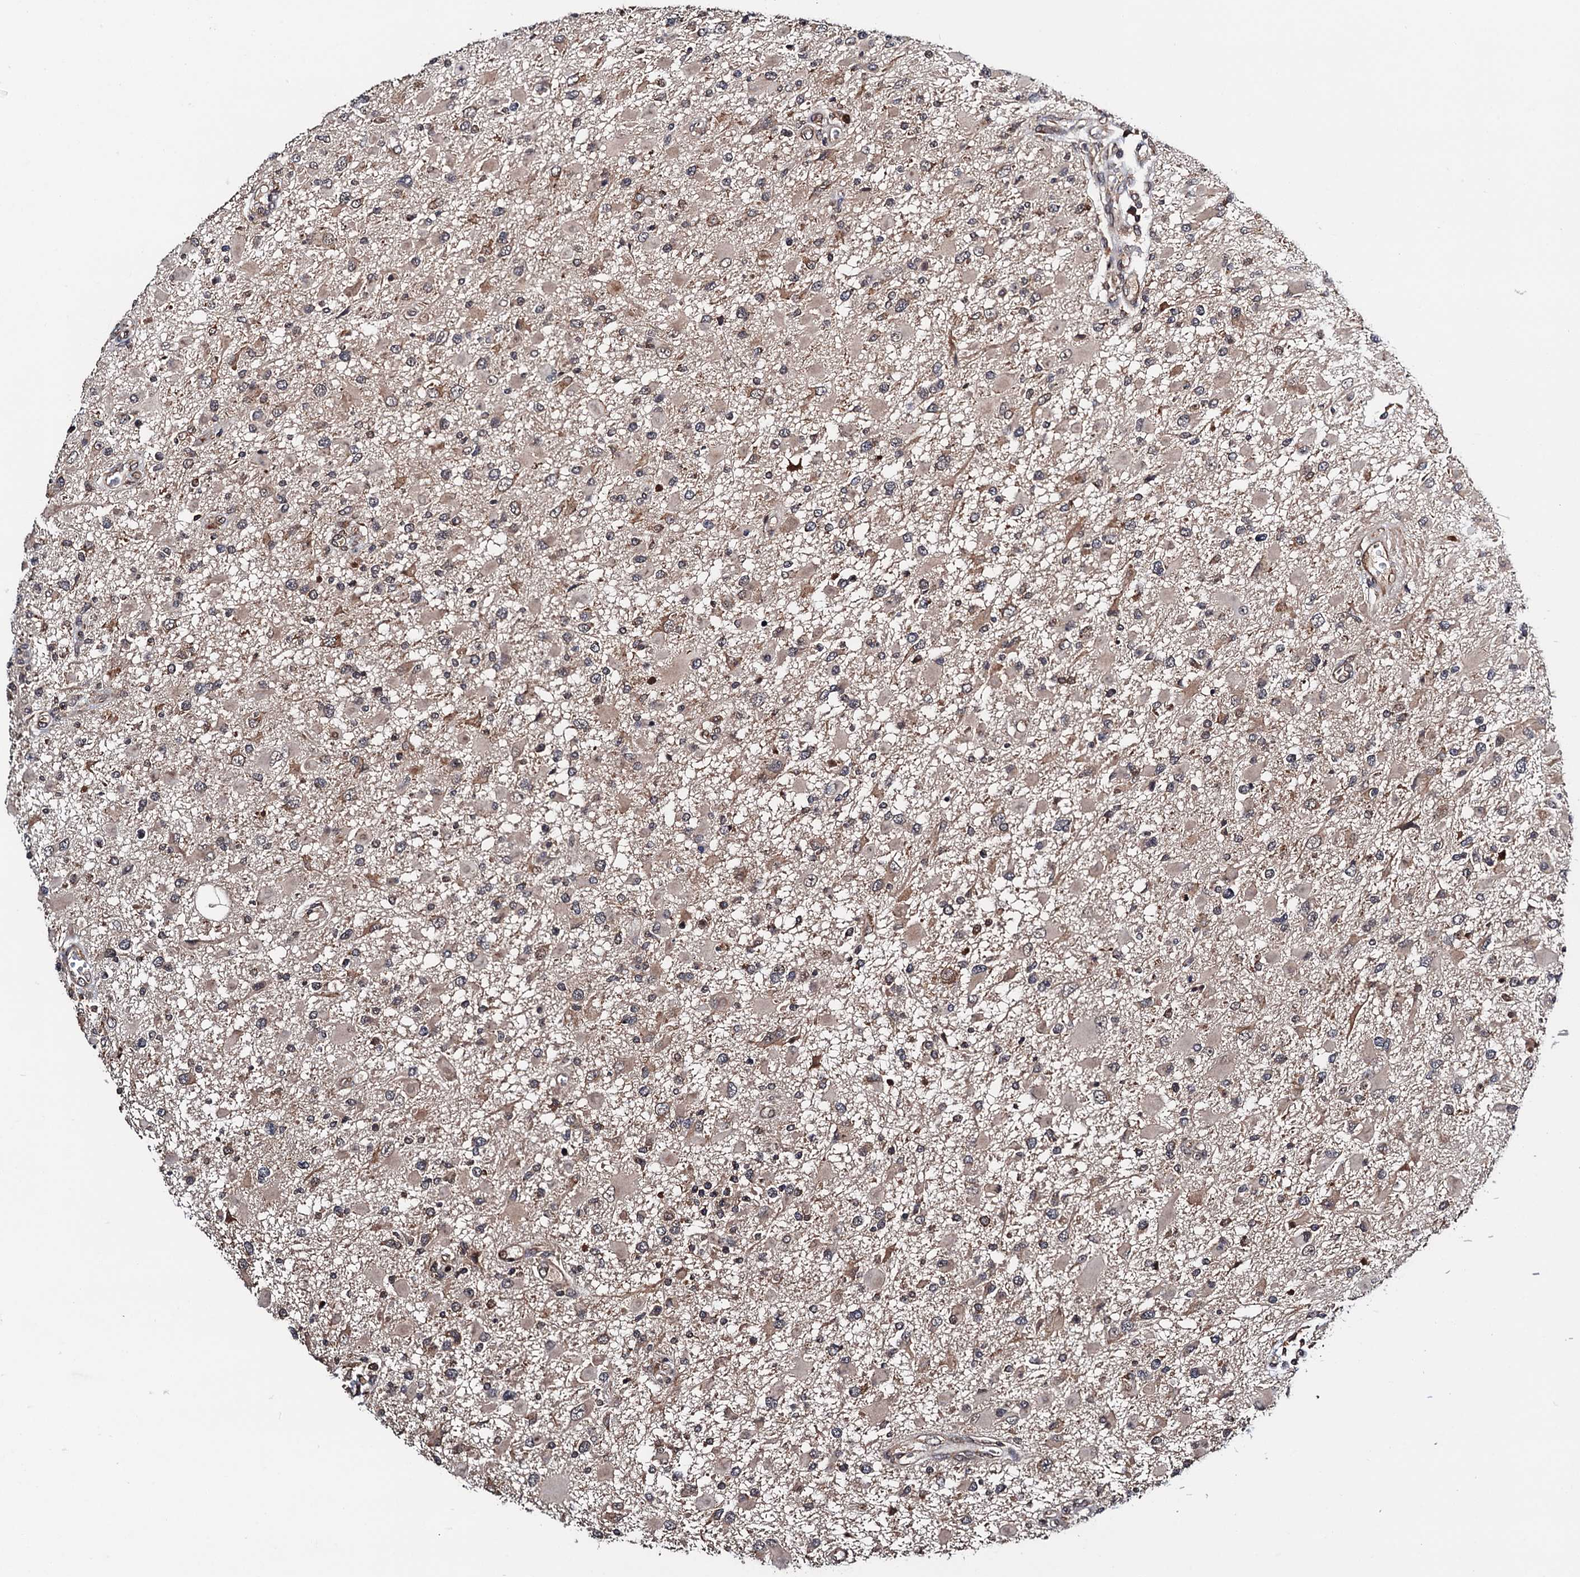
{"staining": {"intensity": "moderate", "quantity": "<25%", "location": "cytoplasmic/membranous"}, "tissue": "glioma", "cell_type": "Tumor cells", "image_type": "cancer", "snomed": [{"axis": "morphology", "description": "Glioma, malignant, High grade"}, {"axis": "topography", "description": "Brain"}], "caption": "This histopathology image exhibits IHC staining of human glioma, with low moderate cytoplasmic/membranous positivity in approximately <25% of tumor cells.", "gene": "NAA16", "patient": {"sex": "male", "age": 53}}